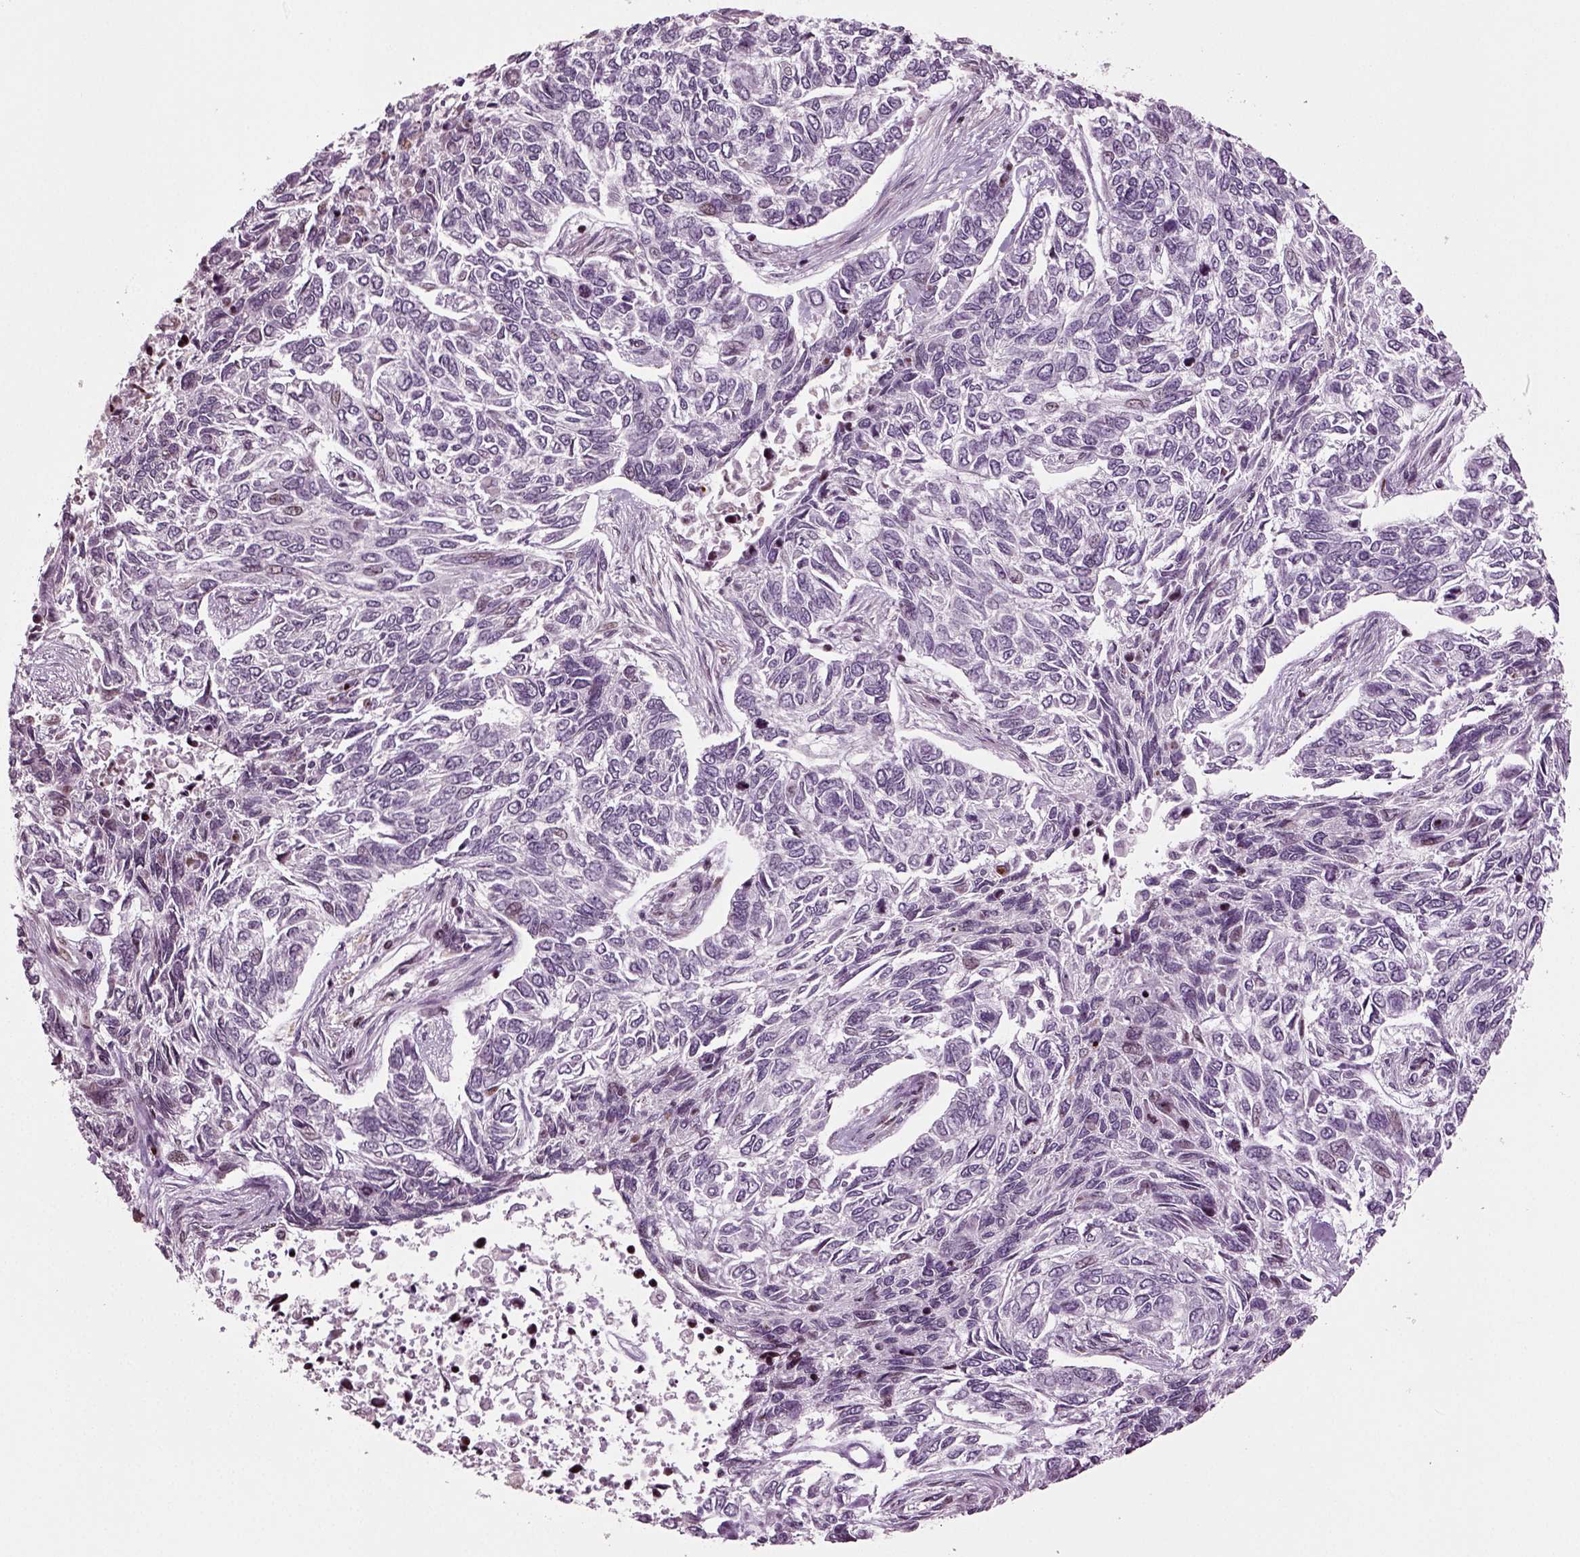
{"staining": {"intensity": "negative", "quantity": "none", "location": "none"}, "tissue": "skin cancer", "cell_type": "Tumor cells", "image_type": "cancer", "snomed": [{"axis": "morphology", "description": "Basal cell carcinoma"}, {"axis": "topography", "description": "Skin"}], "caption": "Immunohistochemistry of basal cell carcinoma (skin) reveals no staining in tumor cells. The staining is performed using DAB brown chromogen with nuclei counter-stained in using hematoxylin.", "gene": "HEYL", "patient": {"sex": "female", "age": 65}}